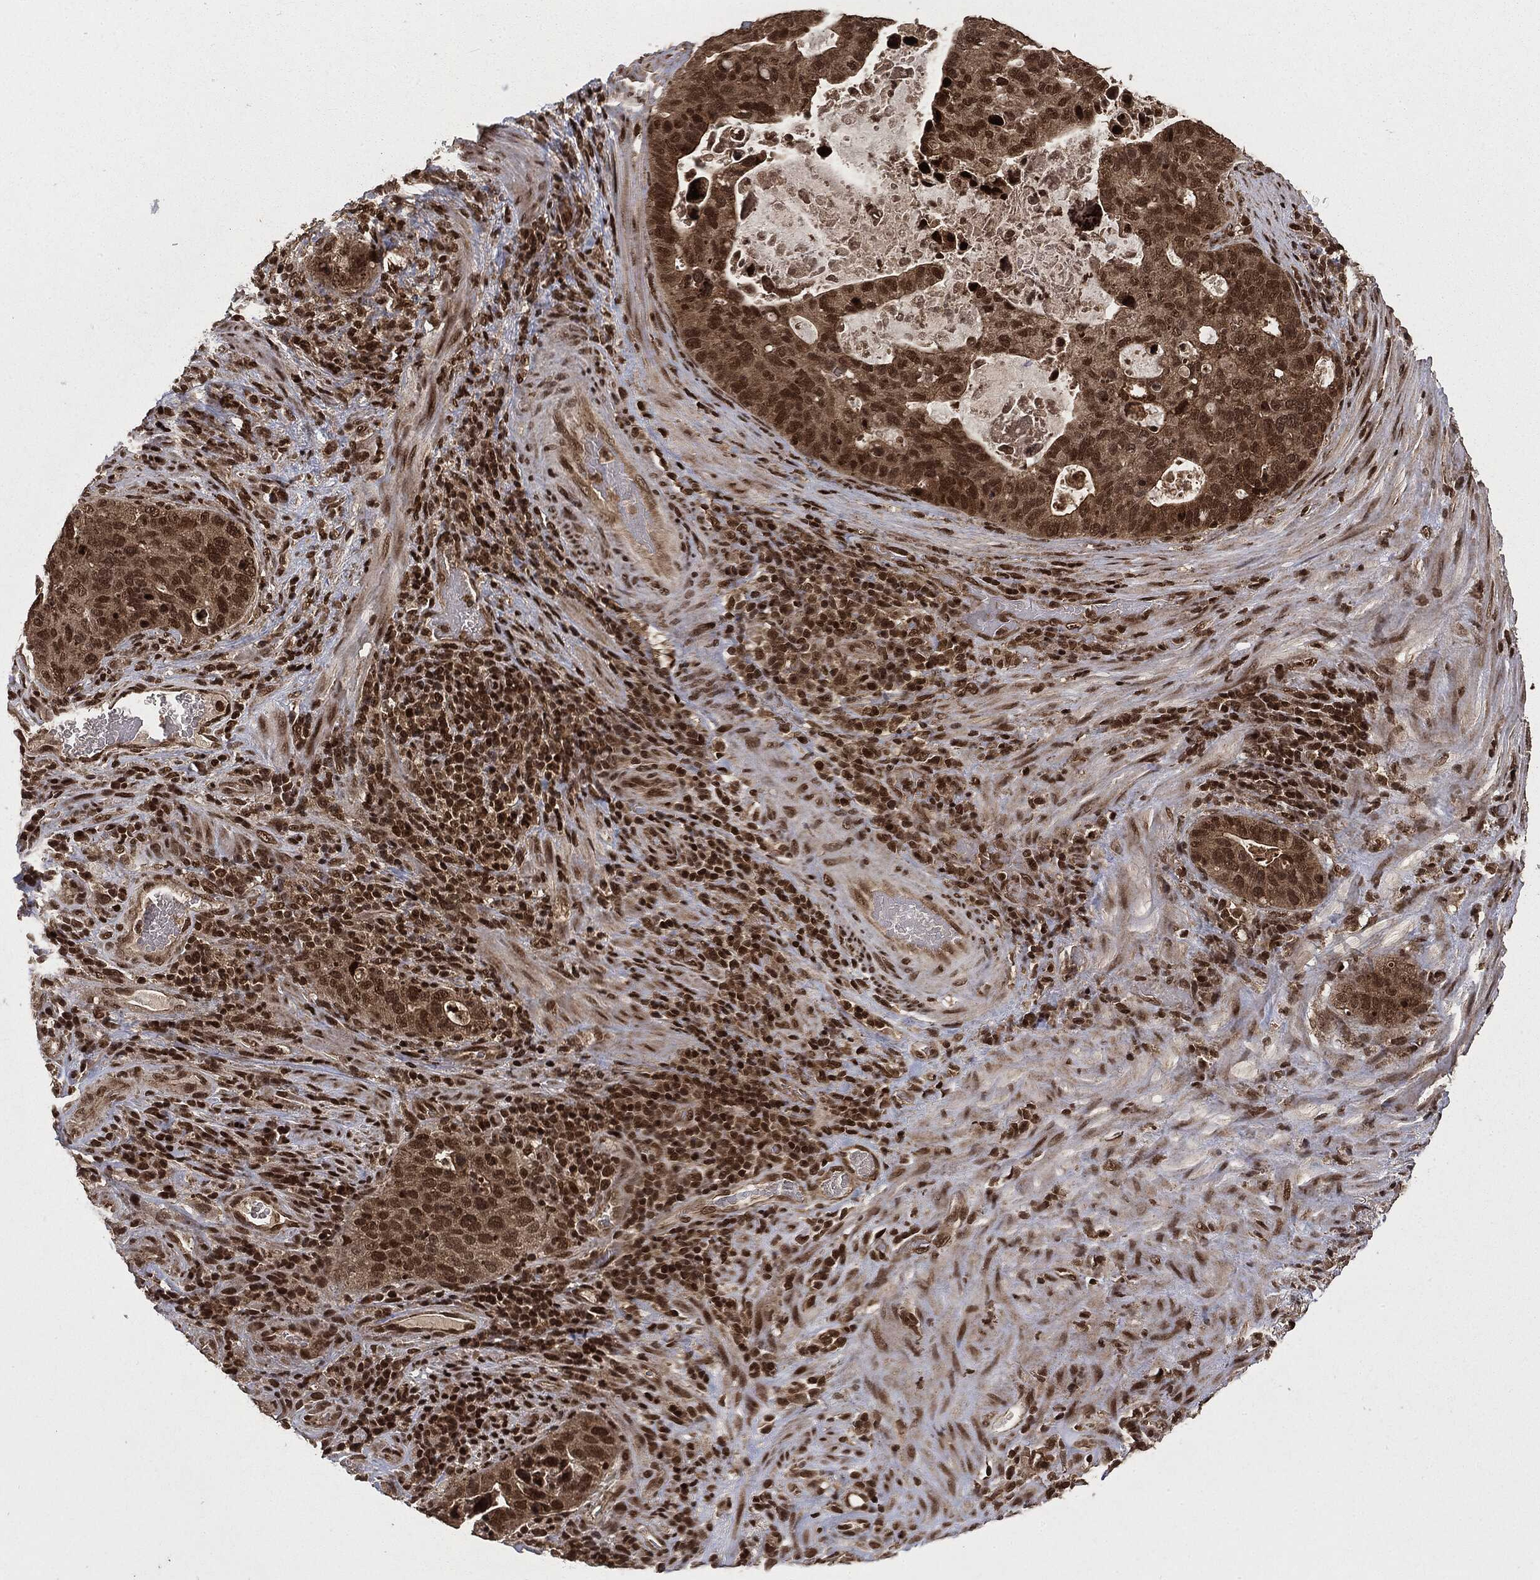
{"staining": {"intensity": "strong", "quantity": ">75%", "location": "nuclear"}, "tissue": "stomach cancer", "cell_type": "Tumor cells", "image_type": "cancer", "snomed": [{"axis": "morphology", "description": "Adenocarcinoma, NOS"}, {"axis": "topography", "description": "Stomach"}], "caption": "The image reveals a brown stain indicating the presence of a protein in the nuclear of tumor cells in adenocarcinoma (stomach).", "gene": "CTDP1", "patient": {"sex": "male", "age": 54}}